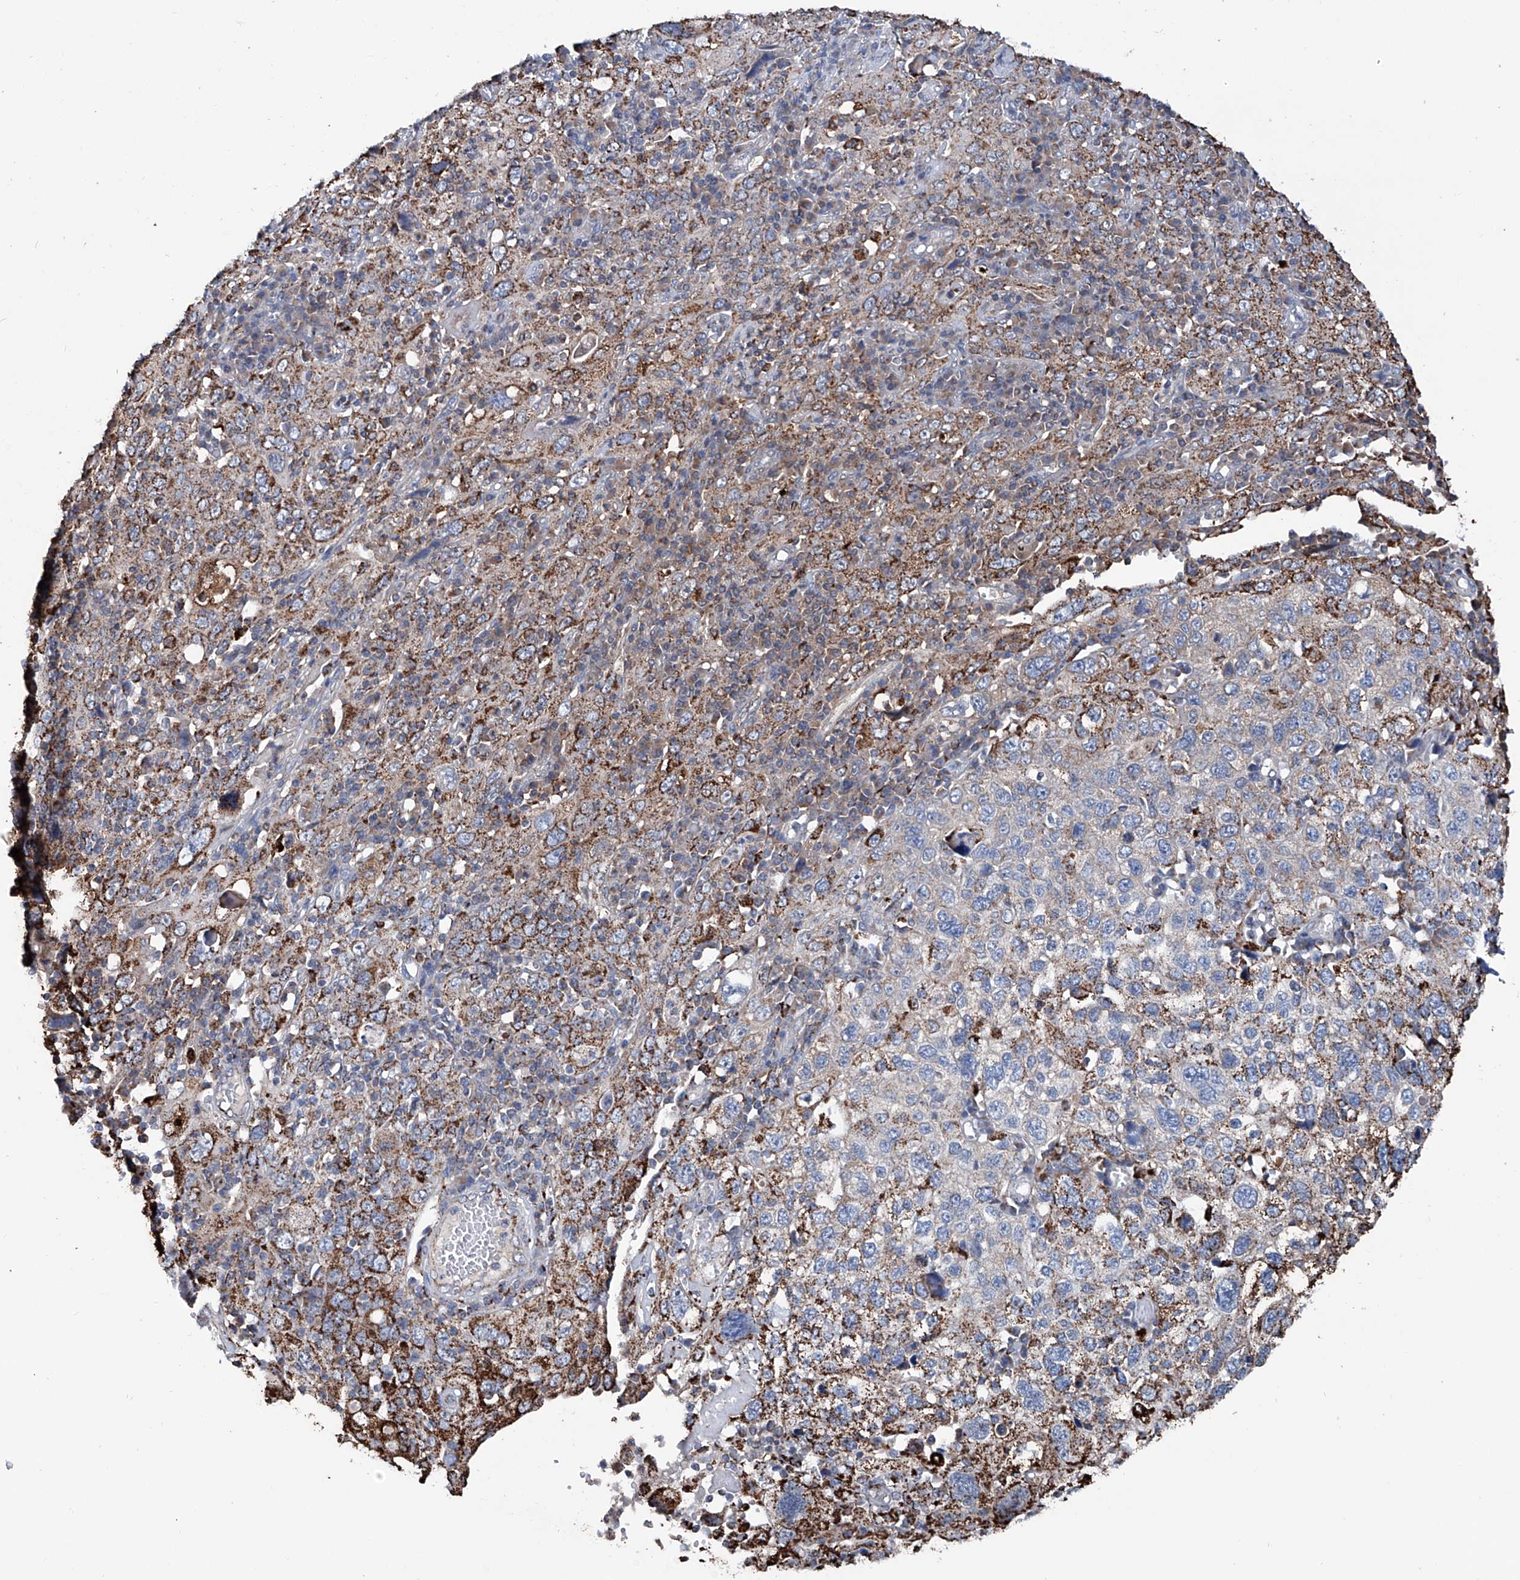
{"staining": {"intensity": "moderate", "quantity": ">75%", "location": "cytoplasmic/membranous"}, "tissue": "cervical cancer", "cell_type": "Tumor cells", "image_type": "cancer", "snomed": [{"axis": "morphology", "description": "Squamous cell carcinoma, NOS"}, {"axis": "topography", "description": "Cervix"}], "caption": "This is a photomicrograph of immunohistochemistry (IHC) staining of squamous cell carcinoma (cervical), which shows moderate staining in the cytoplasmic/membranous of tumor cells.", "gene": "NHS", "patient": {"sex": "female", "age": 46}}